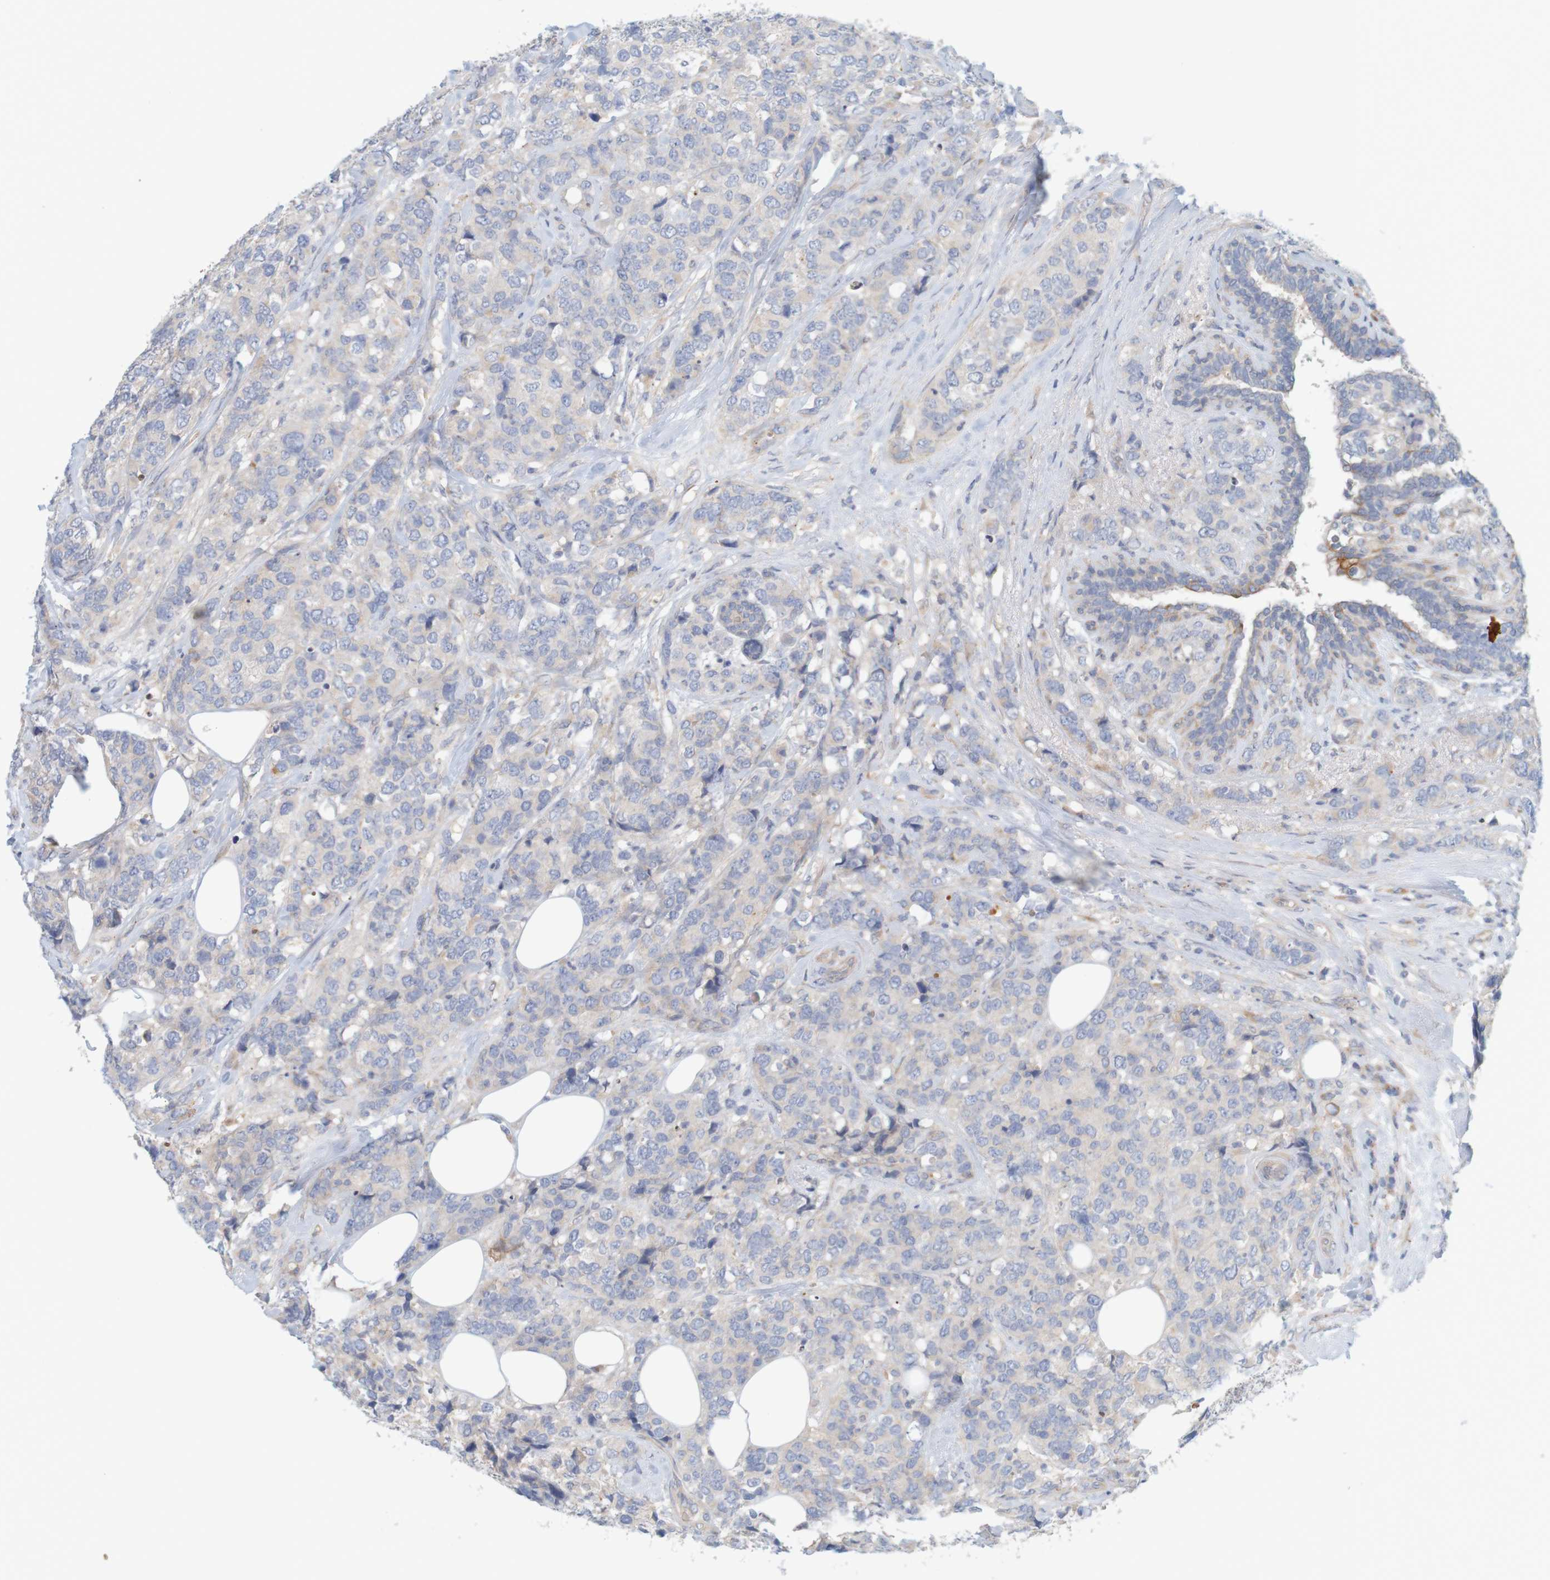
{"staining": {"intensity": "weak", "quantity": "<25%", "location": "cytoplasmic/membranous"}, "tissue": "breast cancer", "cell_type": "Tumor cells", "image_type": "cancer", "snomed": [{"axis": "morphology", "description": "Lobular carcinoma"}, {"axis": "topography", "description": "Breast"}], "caption": "Micrograph shows no significant protein expression in tumor cells of breast lobular carcinoma.", "gene": "KRT23", "patient": {"sex": "female", "age": 59}}